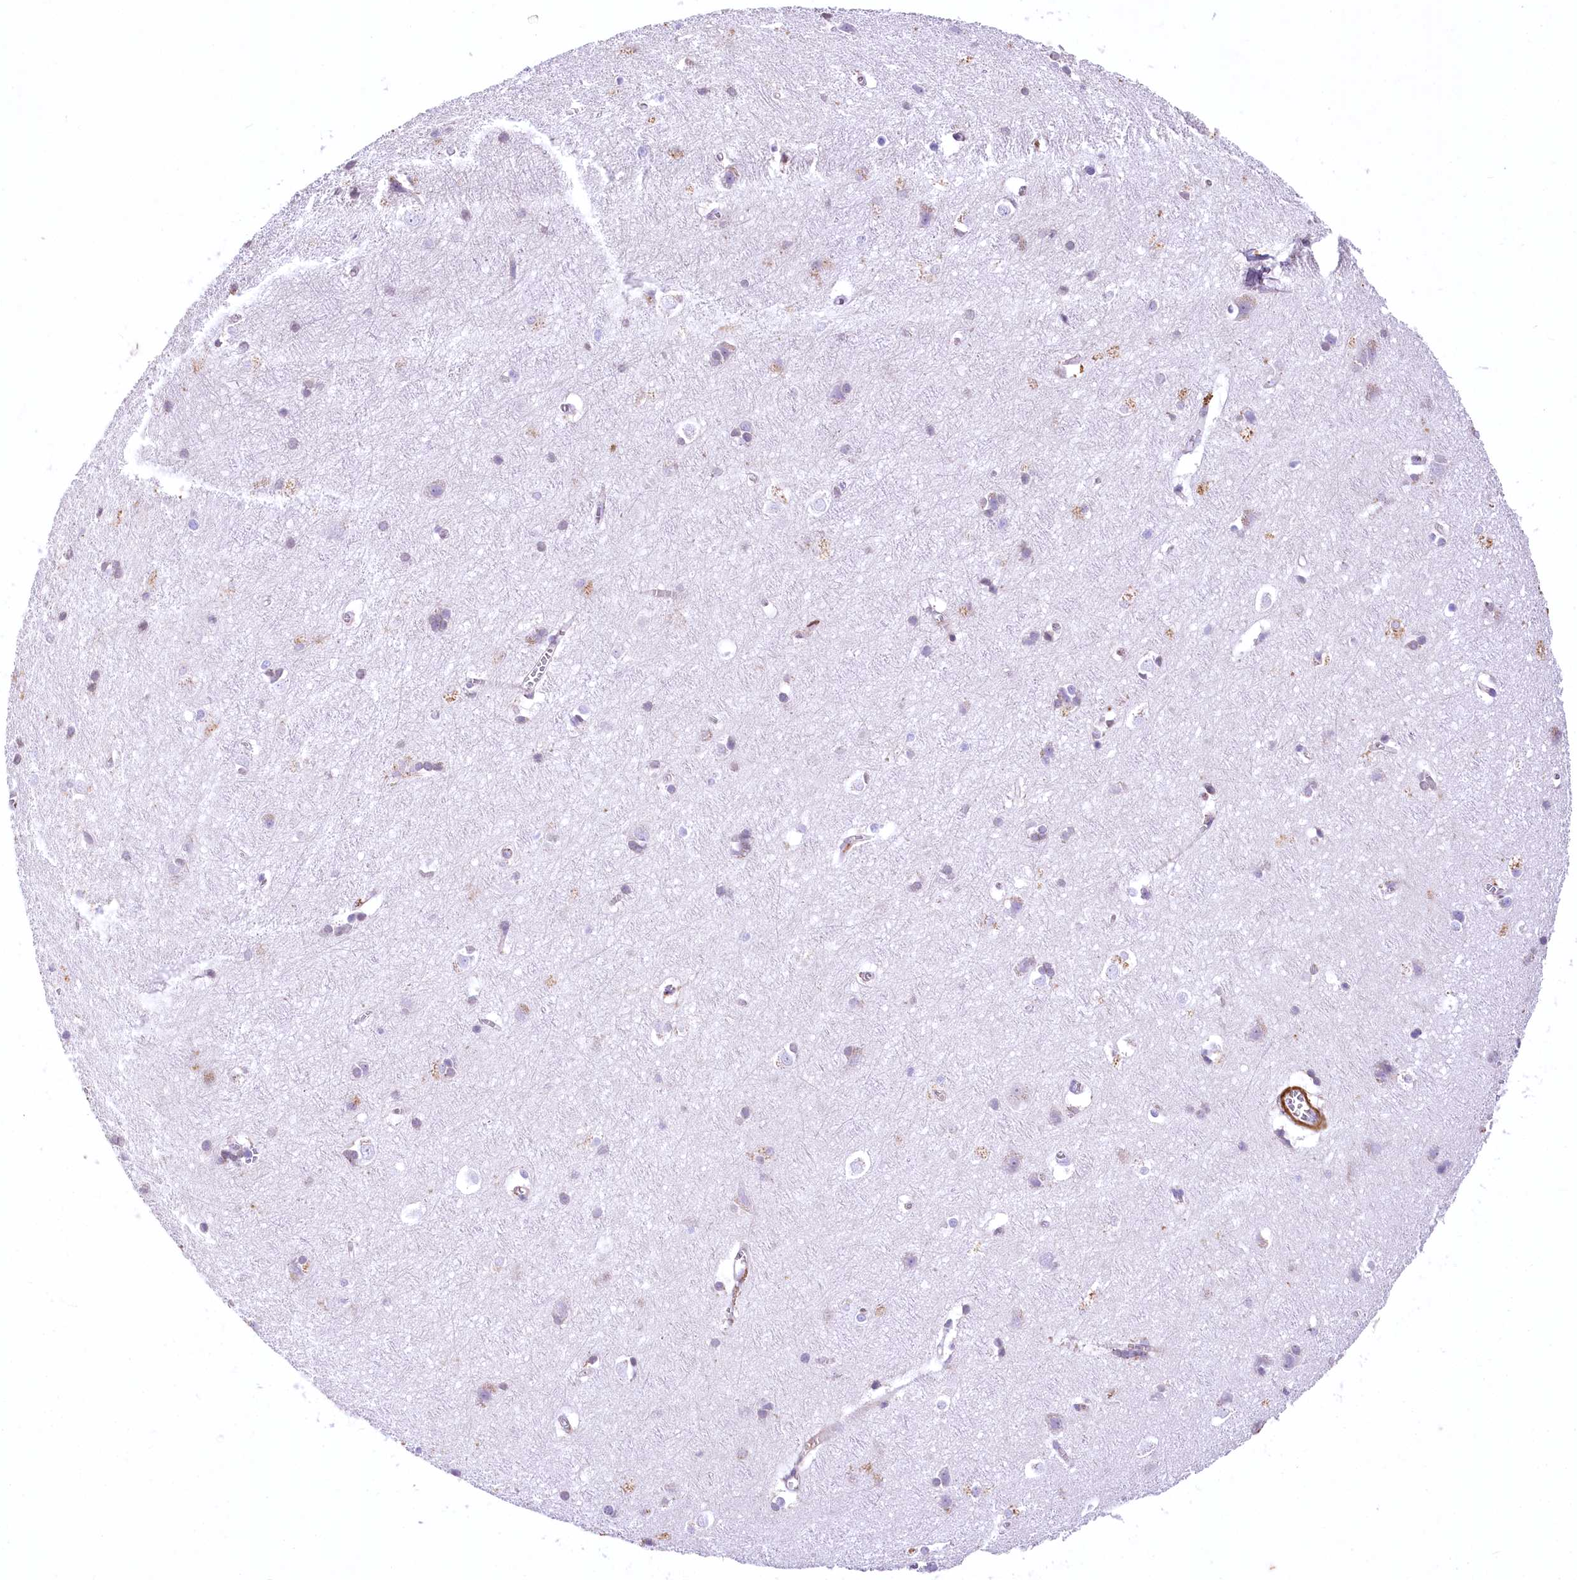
{"staining": {"intensity": "strong", "quantity": "25%-75%", "location": "cytoplasmic/membranous"}, "tissue": "cerebral cortex", "cell_type": "Endothelial cells", "image_type": "normal", "snomed": [{"axis": "morphology", "description": "Normal tissue, NOS"}, {"axis": "topography", "description": "Cerebral cortex"}], "caption": "Immunohistochemical staining of unremarkable human cerebral cortex displays high levels of strong cytoplasmic/membranous expression in approximately 25%-75% of endothelial cells.", "gene": "RDH16", "patient": {"sex": "male", "age": 54}}